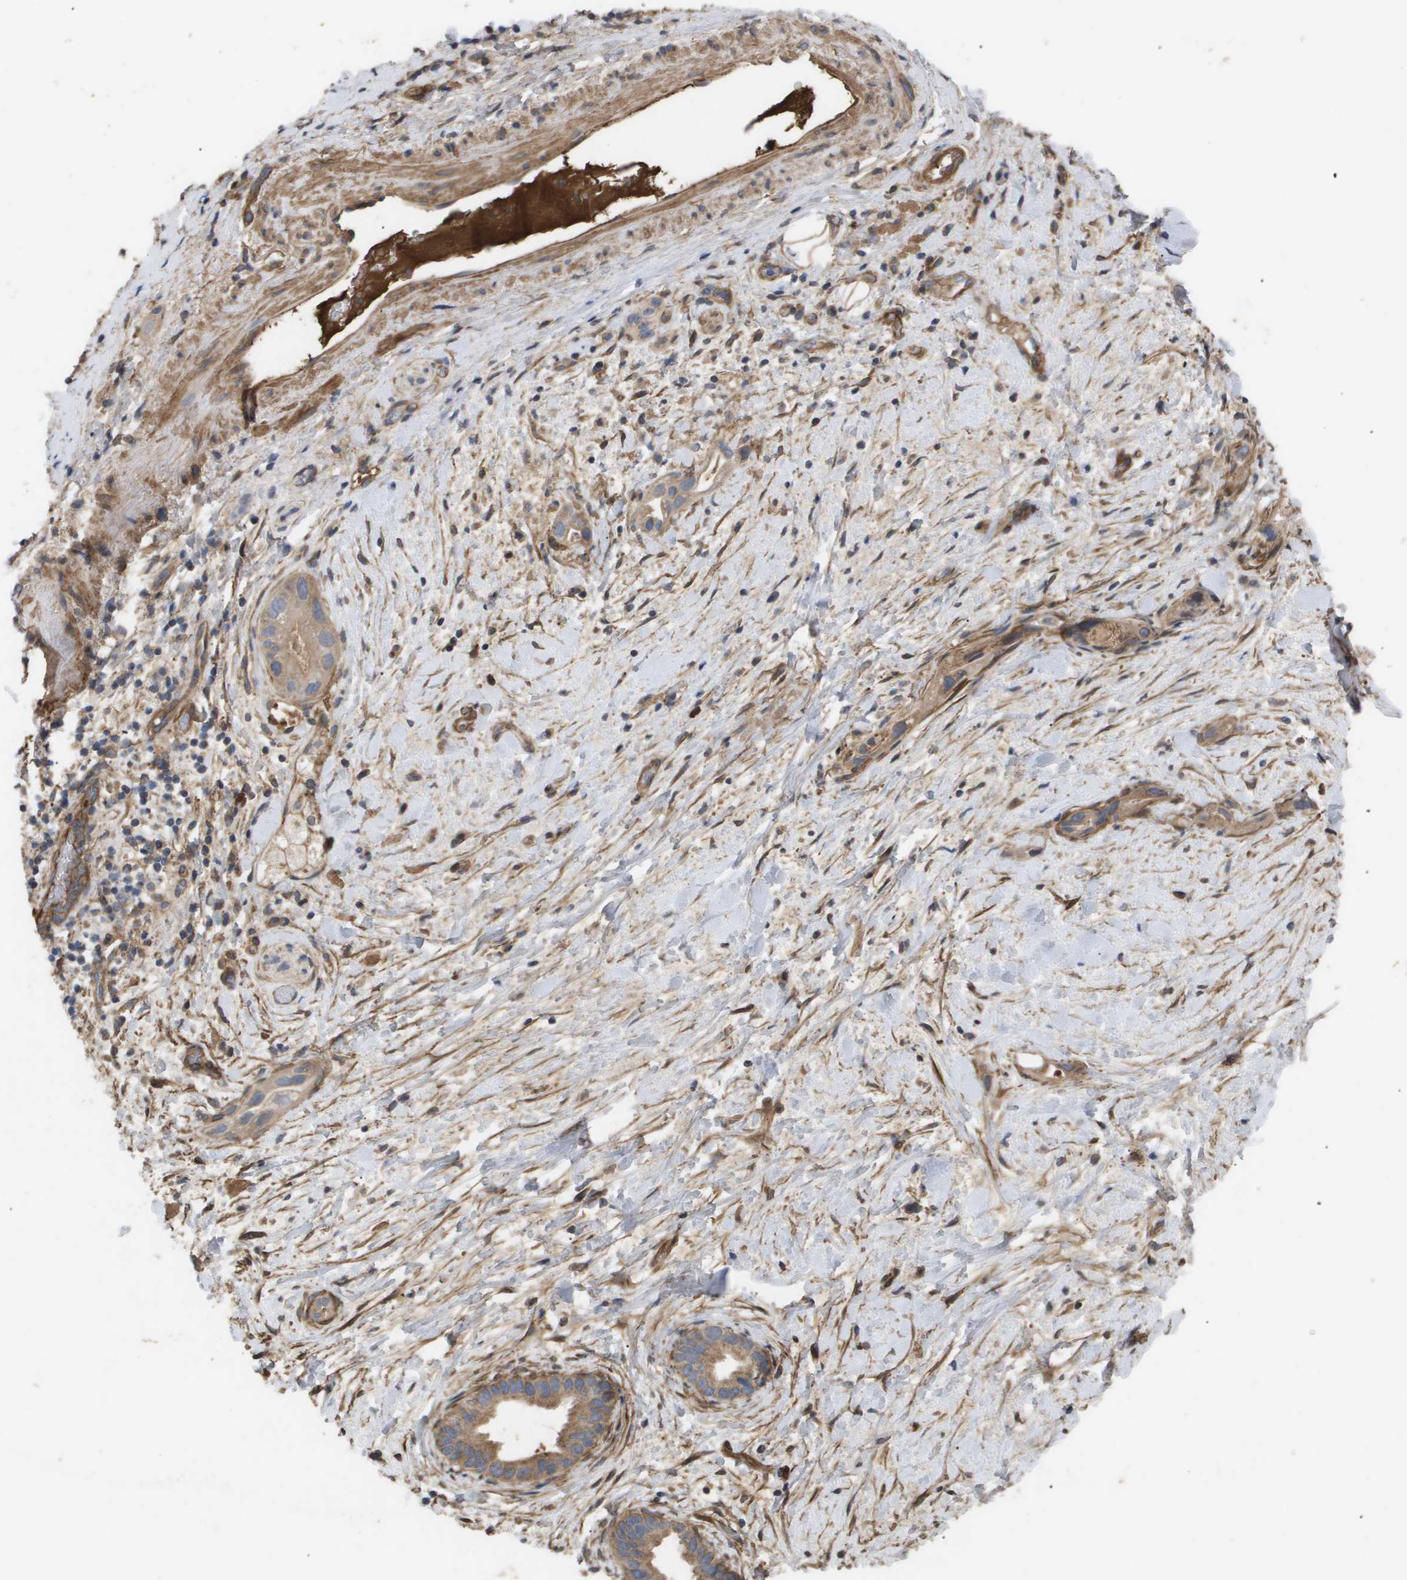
{"staining": {"intensity": "moderate", "quantity": ">75%", "location": "cytoplasmic/membranous"}, "tissue": "pancreatic cancer", "cell_type": "Tumor cells", "image_type": "cancer", "snomed": [{"axis": "morphology", "description": "Adenocarcinoma, NOS"}, {"axis": "topography", "description": "Pancreas"}], "caption": "DAB (3,3'-diaminobenzidine) immunohistochemical staining of human pancreatic cancer (adenocarcinoma) reveals moderate cytoplasmic/membranous protein staining in approximately >75% of tumor cells.", "gene": "TNS1", "patient": {"sex": "male", "age": 55}}